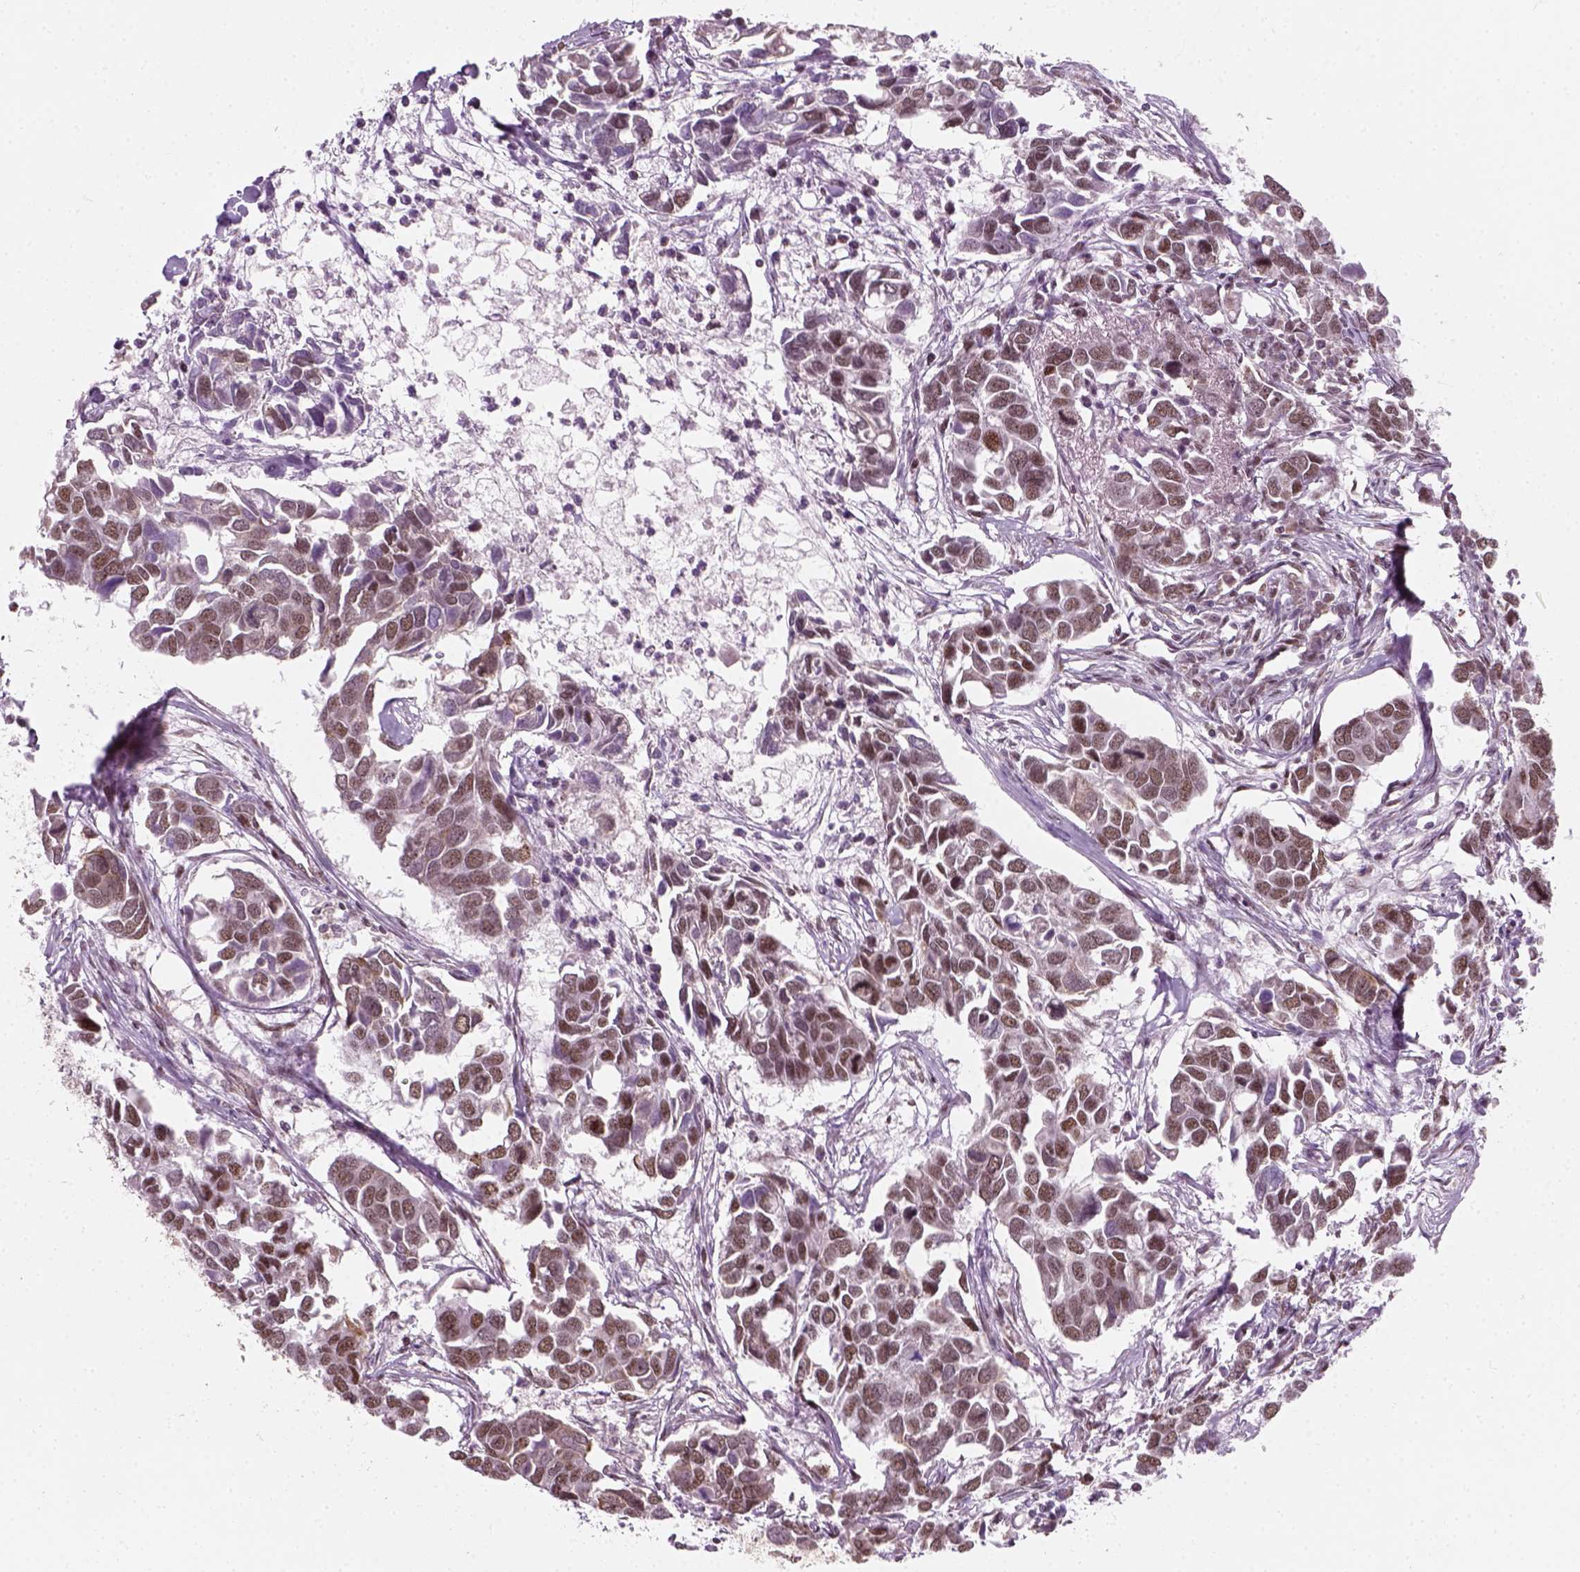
{"staining": {"intensity": "weak", "quantity": ">75%", "location": "nuclear"}, "tissue": "breast cancer", "cell_type": "Tumor cells", "image_type": "cancer", "snomed": [{"axis": "morphology", "description": "Duct carcinoma"}, {"axis": "topography", "description": "Breast"}], "caption": "This is an image of immunohistochemistry staining of breast cancer (intraductal carcinoma), which shows weak positivity in the nuclear of tumor cells.", "gene": "GTF2F1", "patient": {"sex": "female", "age": 83}}